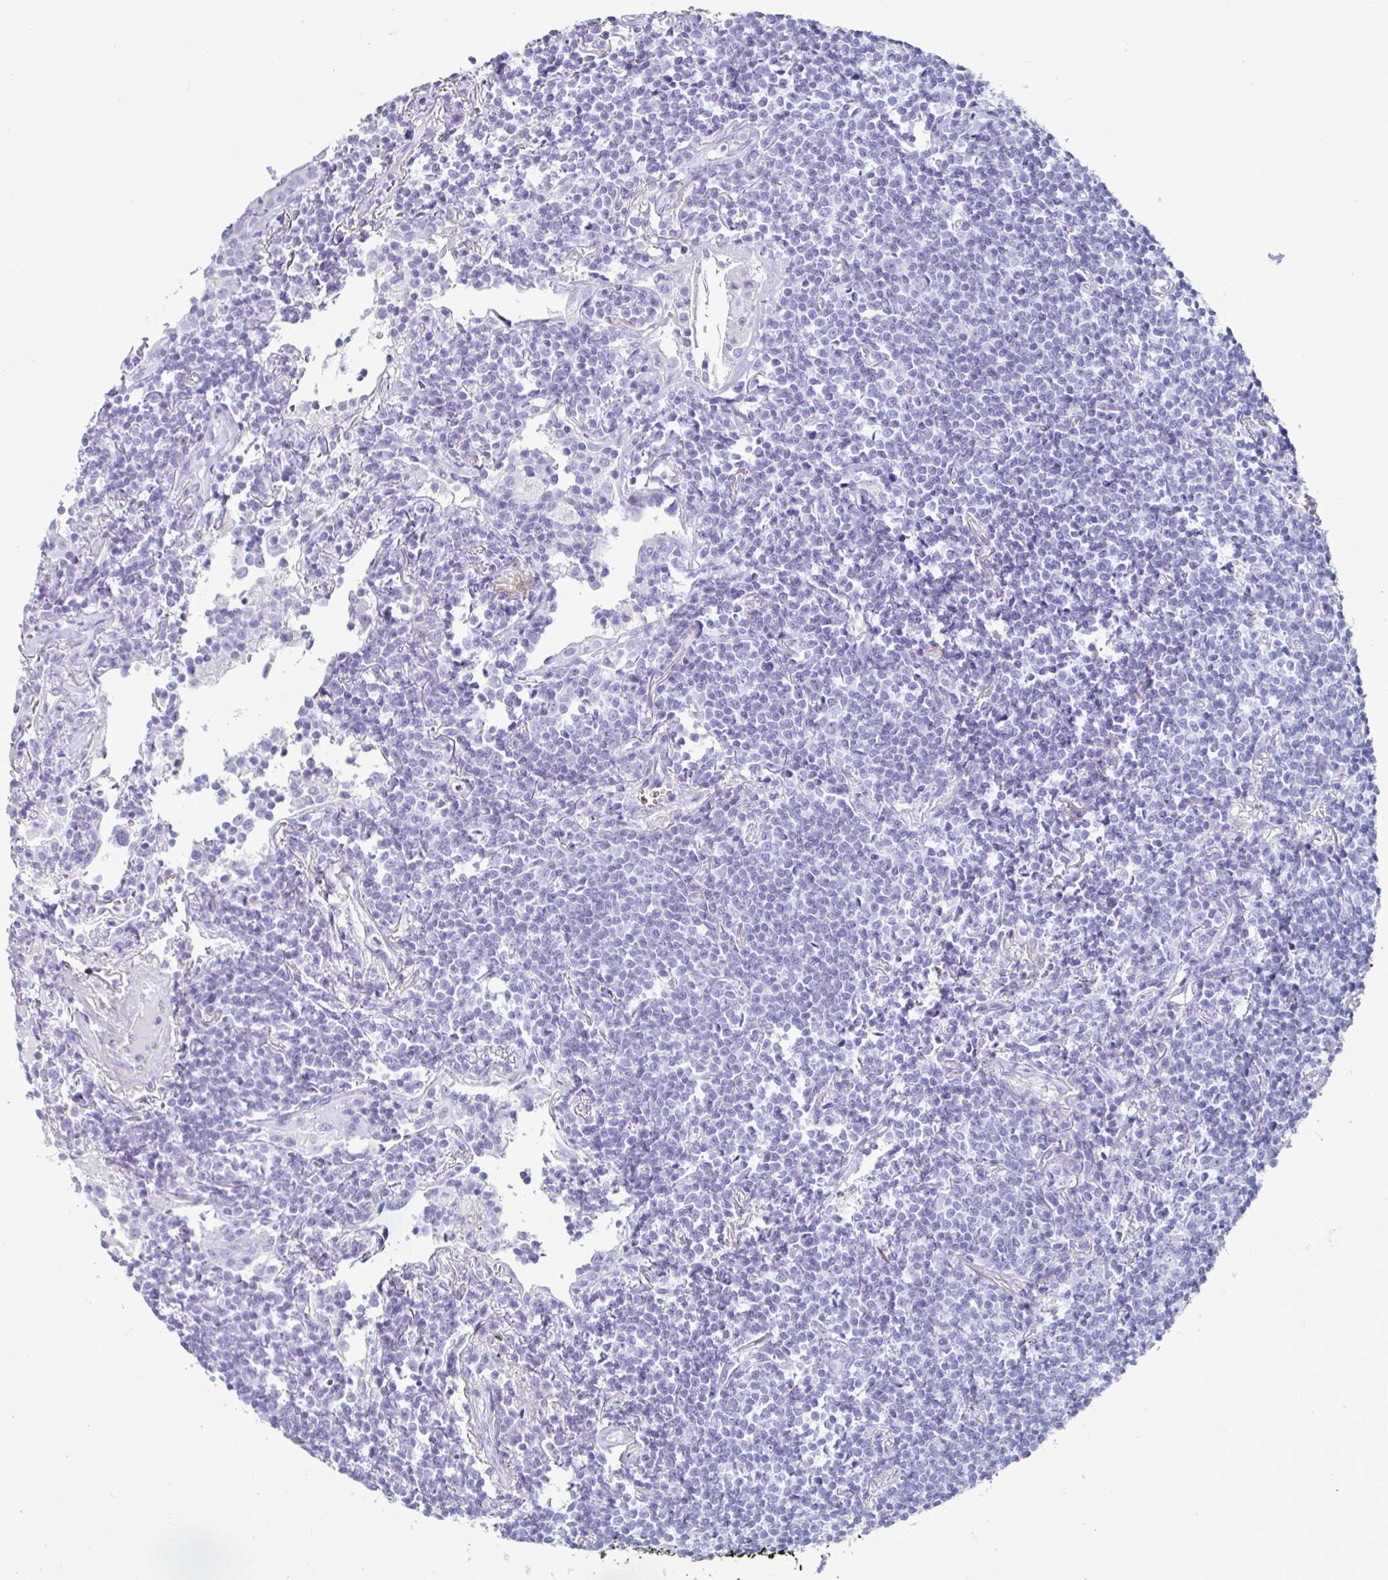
{"staining": {"intensity": "negative", "quantity": "none", "location": "none"}, "tissue": "lymphoma", "cell_type": "Tumor cells", "image_type": "cancer", "snomed": [{"axis": "morphology", "description": "Malignant lymphoma, non-Hodgkin's type, Low grade"}, {"axis": "topography", "description": "Lung"}], "caption": "Low-grade malignant lymphoma, non-Hodgkin's type stained for a protein using IHC exhibits no staining tumor cells.", "gene": "CREG2", "patient": {"sex": "female", "age": 71}}